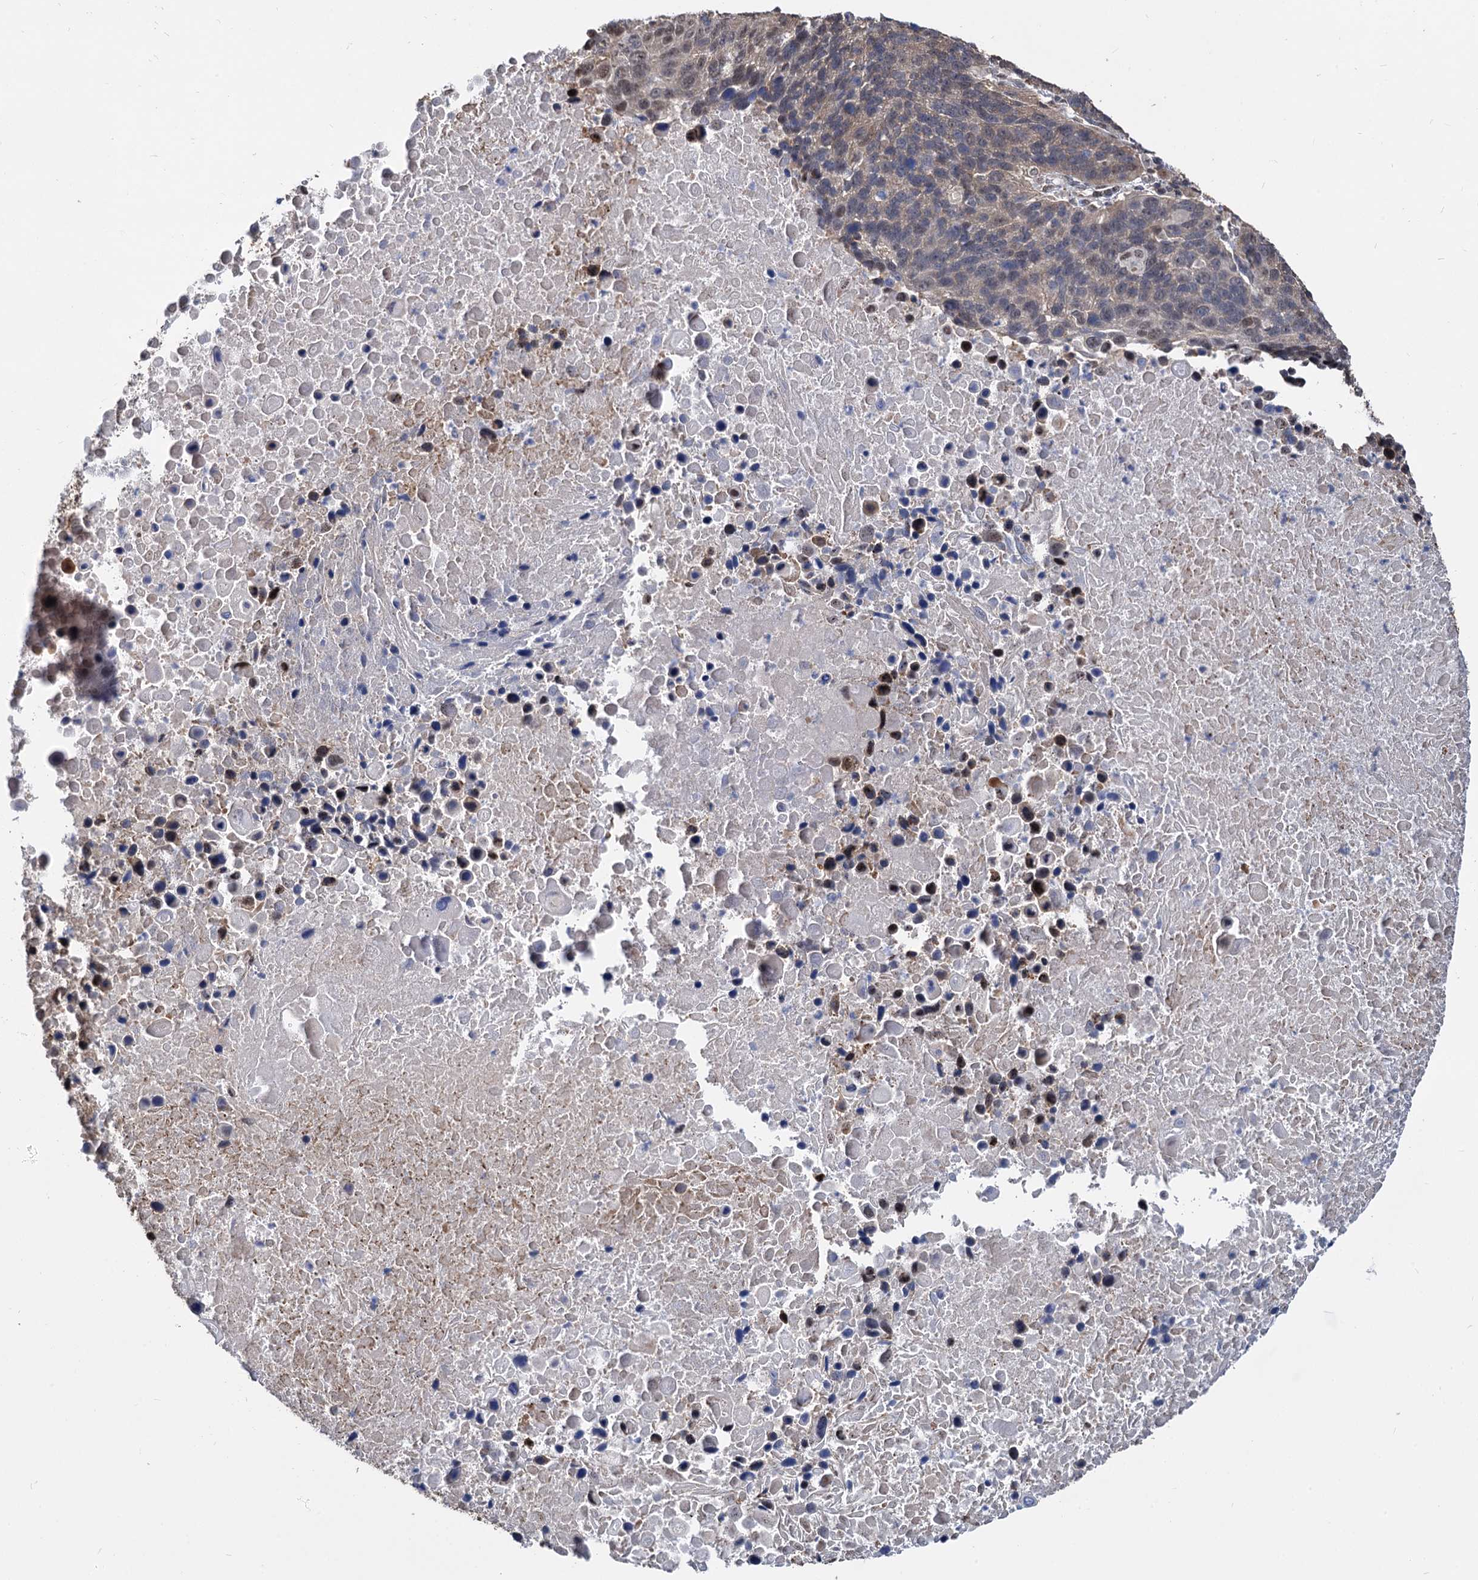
{"staining": {"intensity": "moderate", "quantity": "25%-75%", "location": "cytoplasmic/membranous,nuclear"}, "tissue": "lung cancer", "cell_type": "Tumor cells", "image_type": "cancer", "snomed": [{"axis": "morphology", "description": "Normal tissue, NOS"}, {"axis": "morphology", "description": "Squamous cell carcinoma, NOS"}, {"axis": "topography", "description": "Lymph node"}, {"axis": "topography", "description": "Lung"}], "caption": "Squamous cell carcinoma (lung) stained with a brown dye exhibits moderate cytoplasmic/membranous and nuclear positive expression in approximately 25%-75% of tumor cells.", "gene": "PSMD4", "patient": {"sex": "male", "age": 66}}